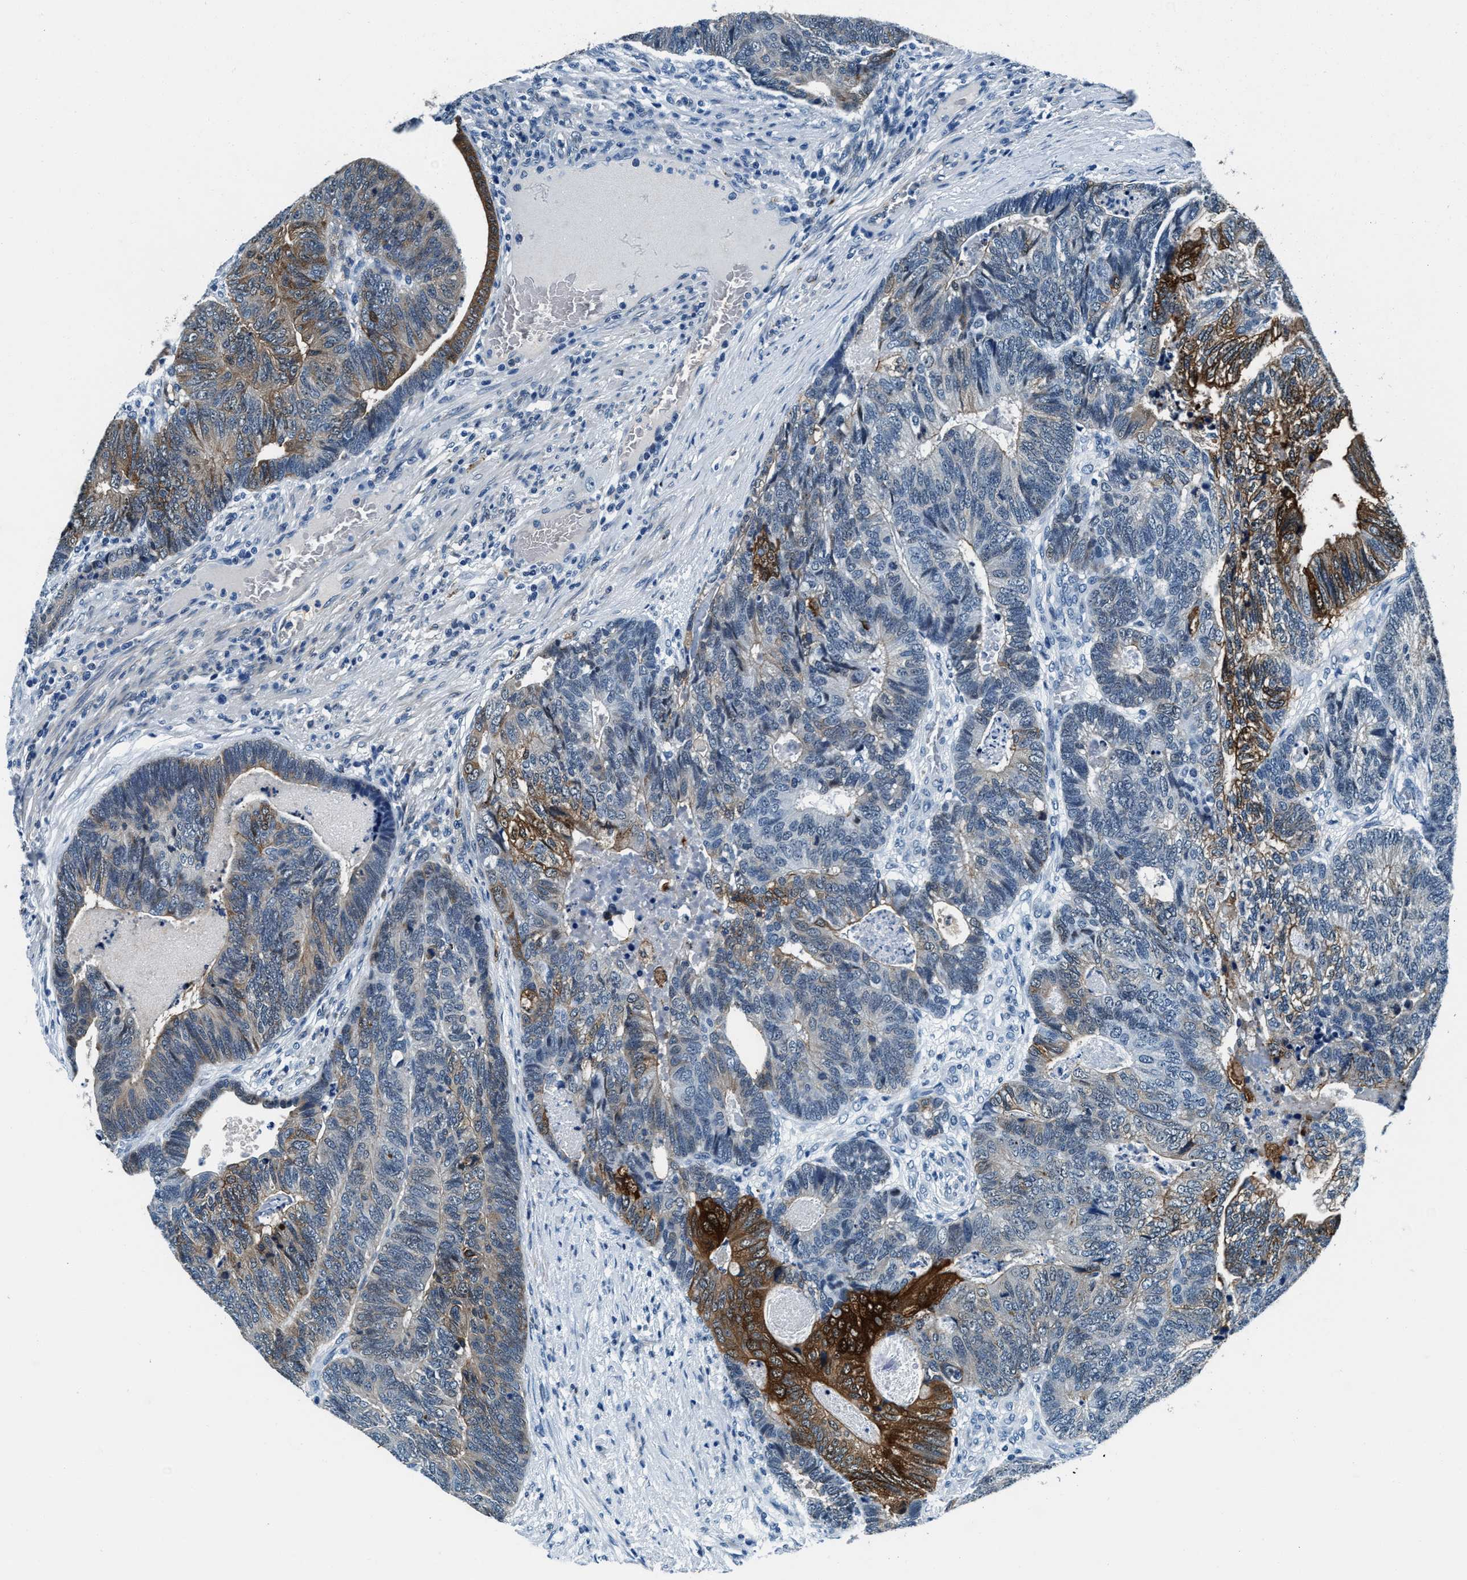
{"staining": {"intensity": "strong", "quantity": "<25%", "location": "cytoplasmic/membranous"}, "tissue": "colorectal cancer", "cell_type": "Tumor cells", "image_type": "cancer", "snomed": [{"axis": "morphology", "description": "Adenocarcinoma, NOS"}, {"axis": "topography", "description": "Colon"}], "caption": "Protein expression analysis of human colorectal cancer (adenocarcinoma) reveals strong cytoplasmic/membranous expression in approximately <25% of tumor cells.", "gene": "PTPDC1", "patient": {"sex": "female", "age": 67}}